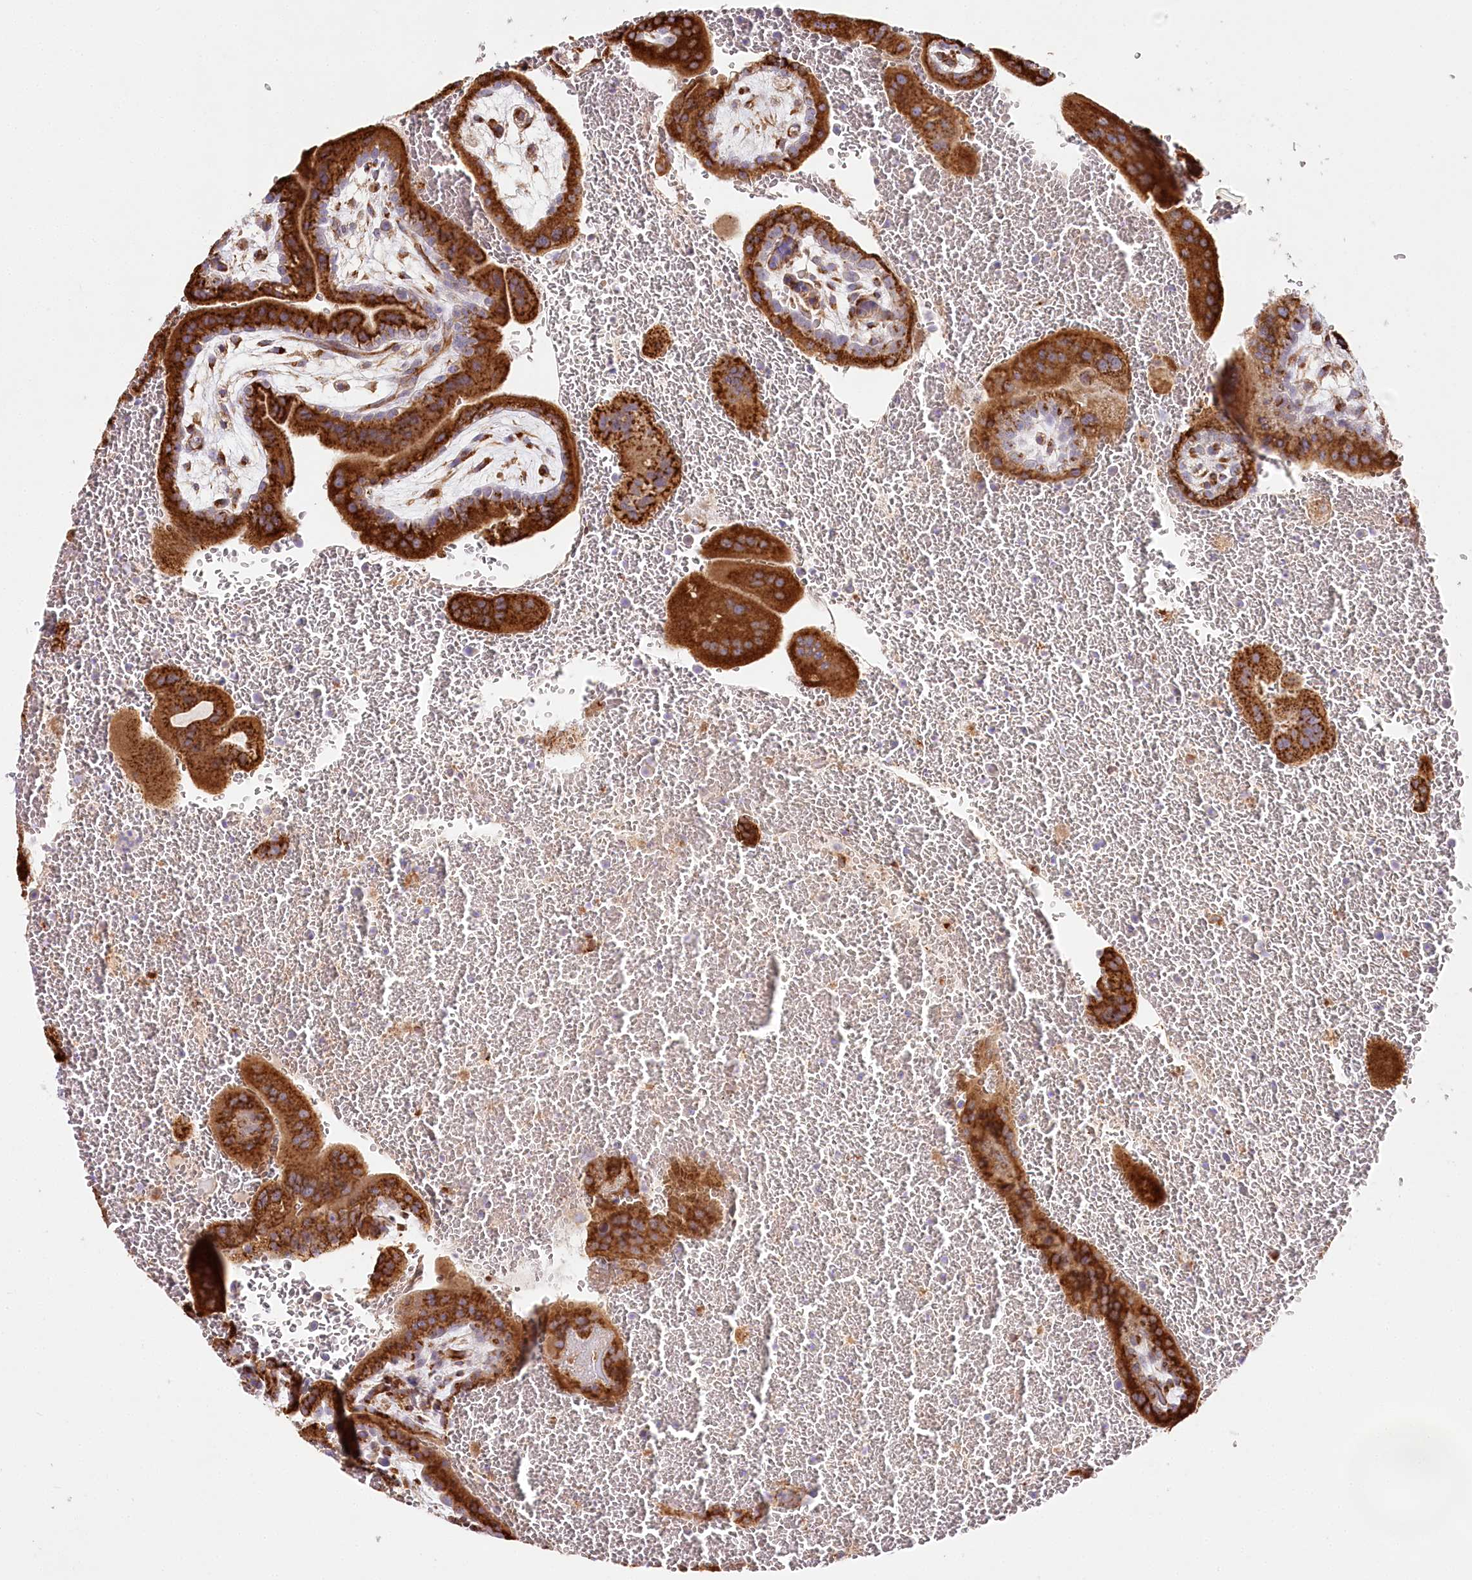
{"staining": {"intensity": "strong", "quantity": ">75%", "location": "cytoplasmic/membranous"}, "tissue": "placenta", "cell_type": "Trophoblastic cells", "image_type": "normal", "snomed": [{"axis": "morphology", "description": "Normal tissue, NOS"}, {"axis": "topography", "description": "Placenta"}], "caption": "A brown stain highlights strong cytoplasmic/membranous positivity of a protein in trophoblastic cells of normal placenta. Nuclei are stained in blue.", "gene": "ABRAXAS2", "patient": {"sex": "female", "age": 35}}